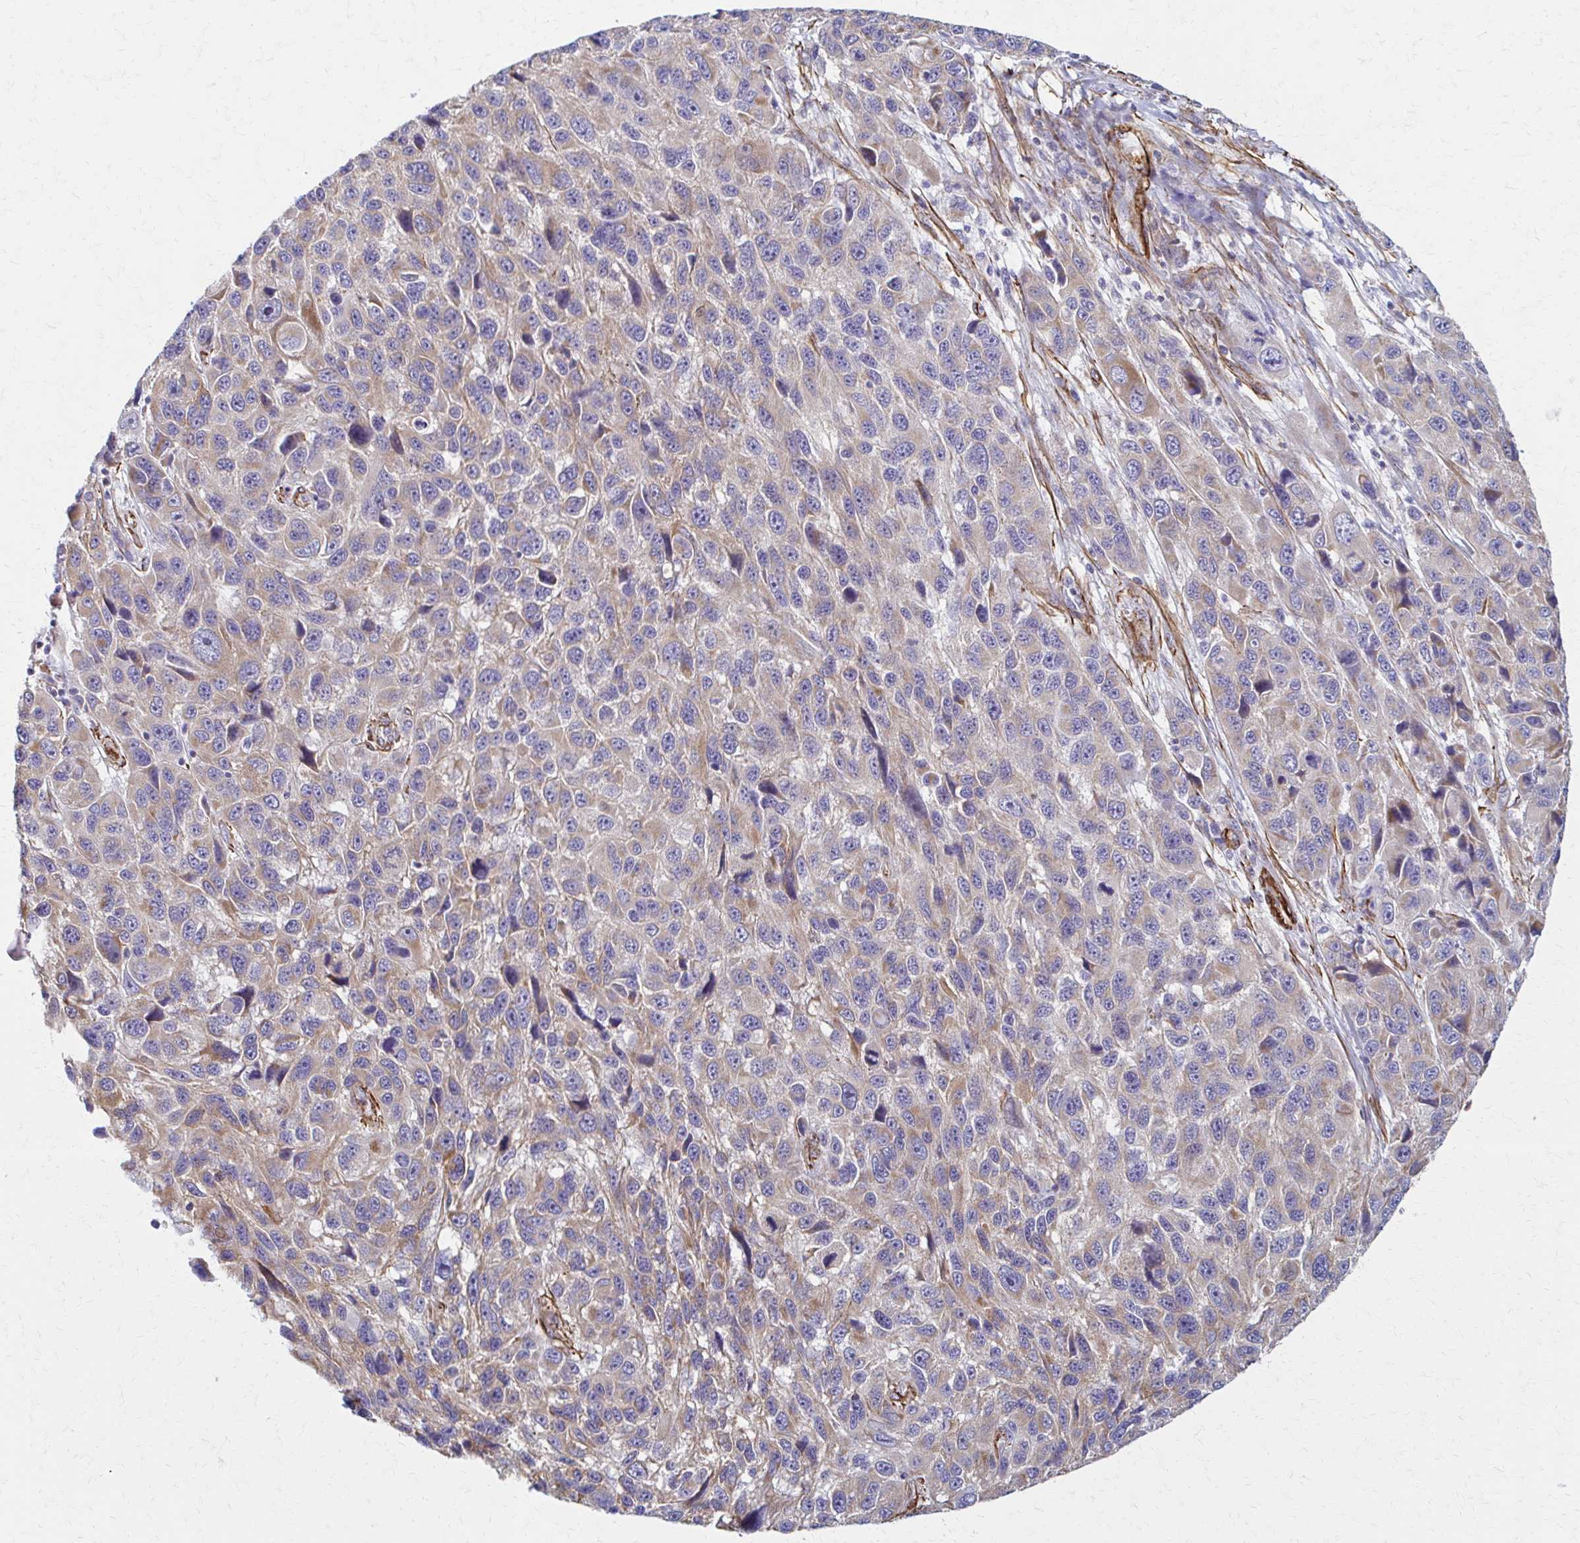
{"staining": {"intensity": "weak", "quantity": "25%-75%", "location": "cytoplasmic/membranous"}, "tissue": "melanoma", "cell_type": "Tumor cells", "image_type": "cancer", "snomed": [{"axis": "morphology", "description": "Malignant melanoma, NOS"}, {"axis": "topography", "description": "Skin"}], "caption": "Melanoma tissue demonstrates weak cytoplasmic/membranous positivity in approximately 25%-75% of tumor cells", "gene": "TIMMDC1", "patient": {"sex": "male", "age": 53}}